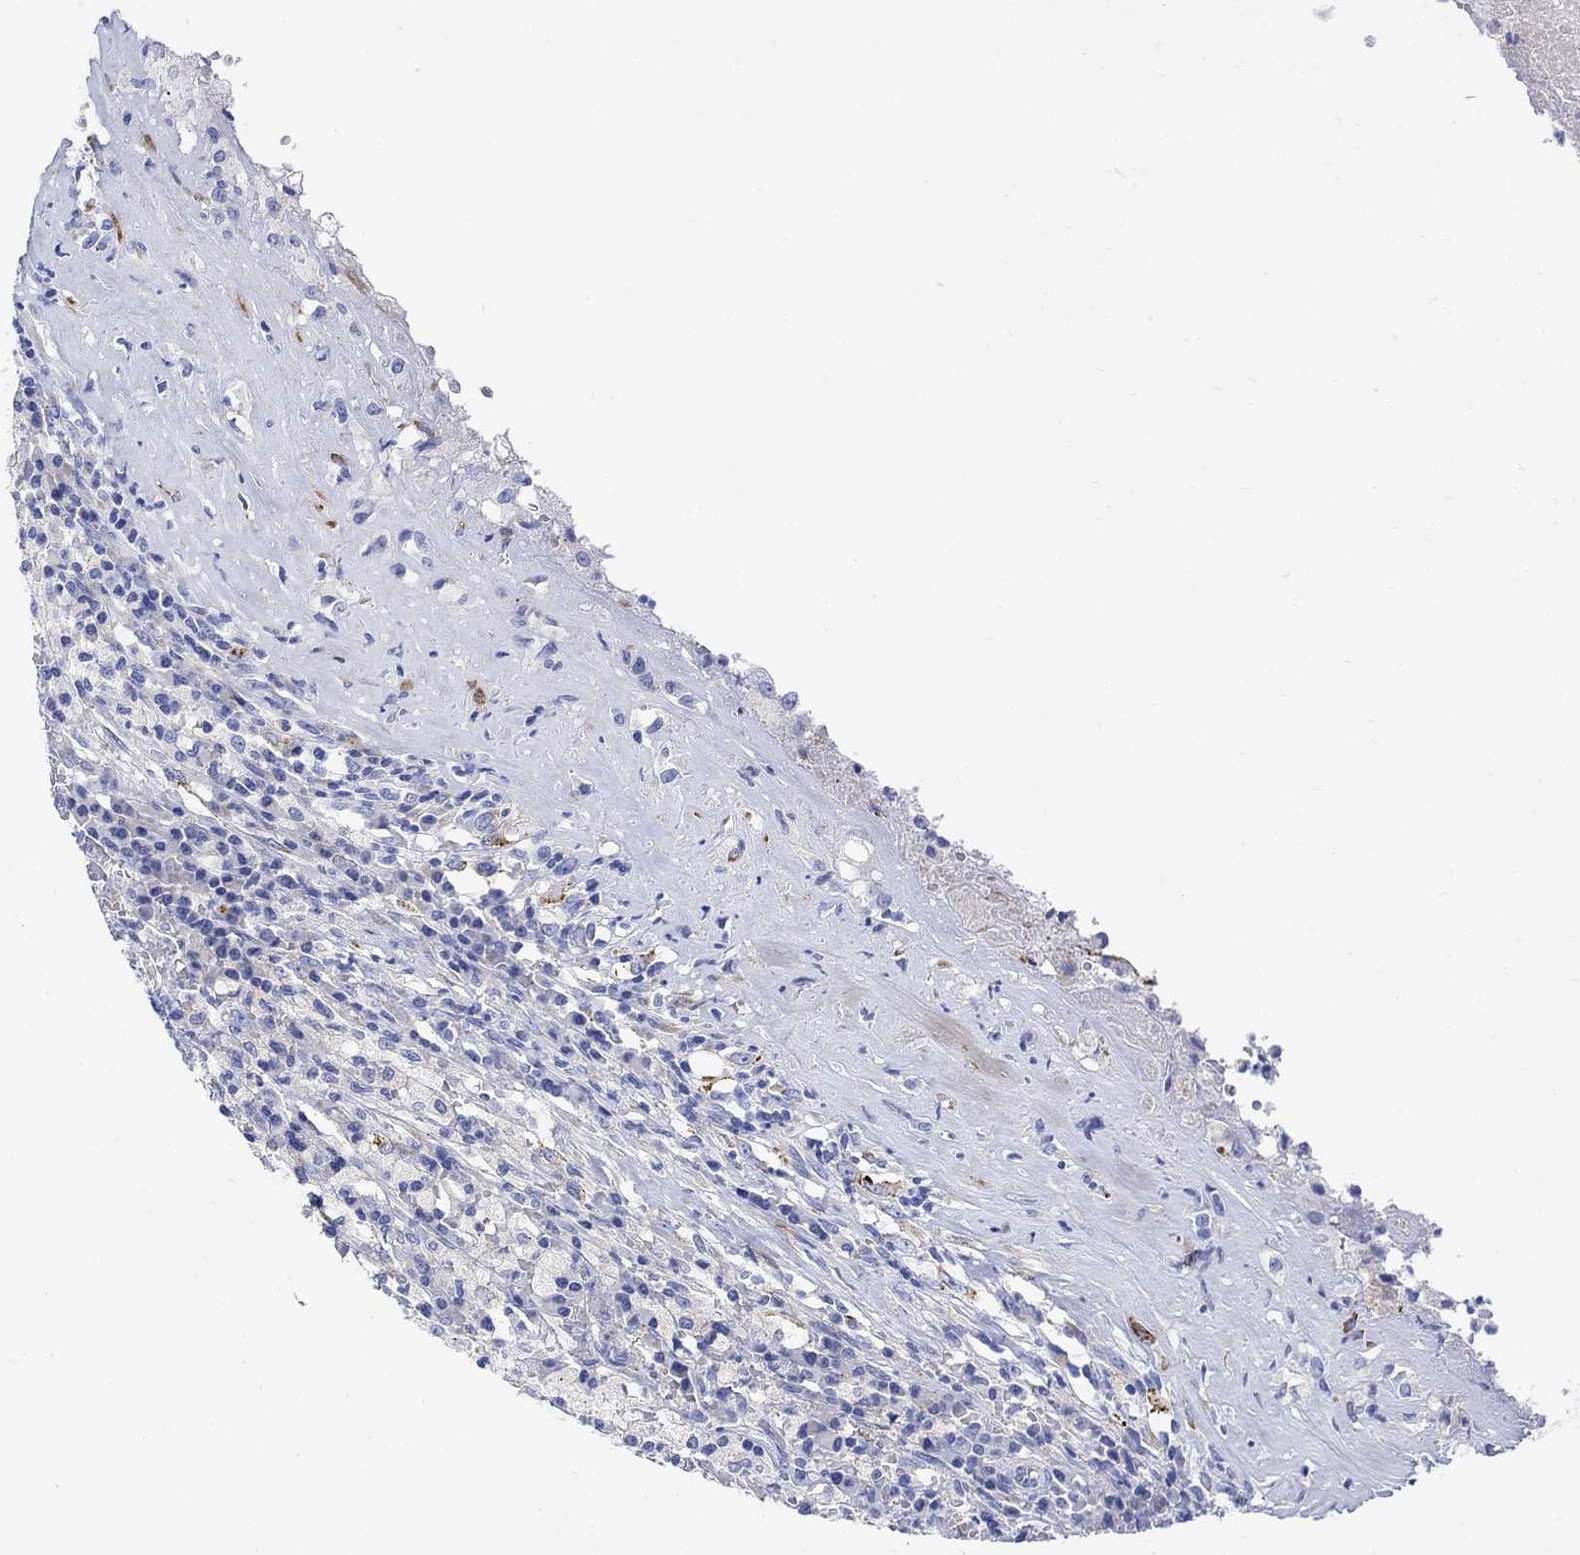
{"staining": {"intensity": "negative", "quantity": "none", "location": "none"}, "tissue": "testis cancer", "cell_type": "Tumor cells", "image_type": "cancer", "snomed": [{"axis": "morphology", "description": "Necrosis, NOS"}, {"axis": "morphology", "description": "Carcinoma, Embryonal, NOS"}, {"axis": "topography", "description": "Testis"}], "caption": "There is no significant staining in tumor cells of testis embryonal carcinoma.", "gene": "MYL1", "patient": {"sex": "male", "age": 19}}